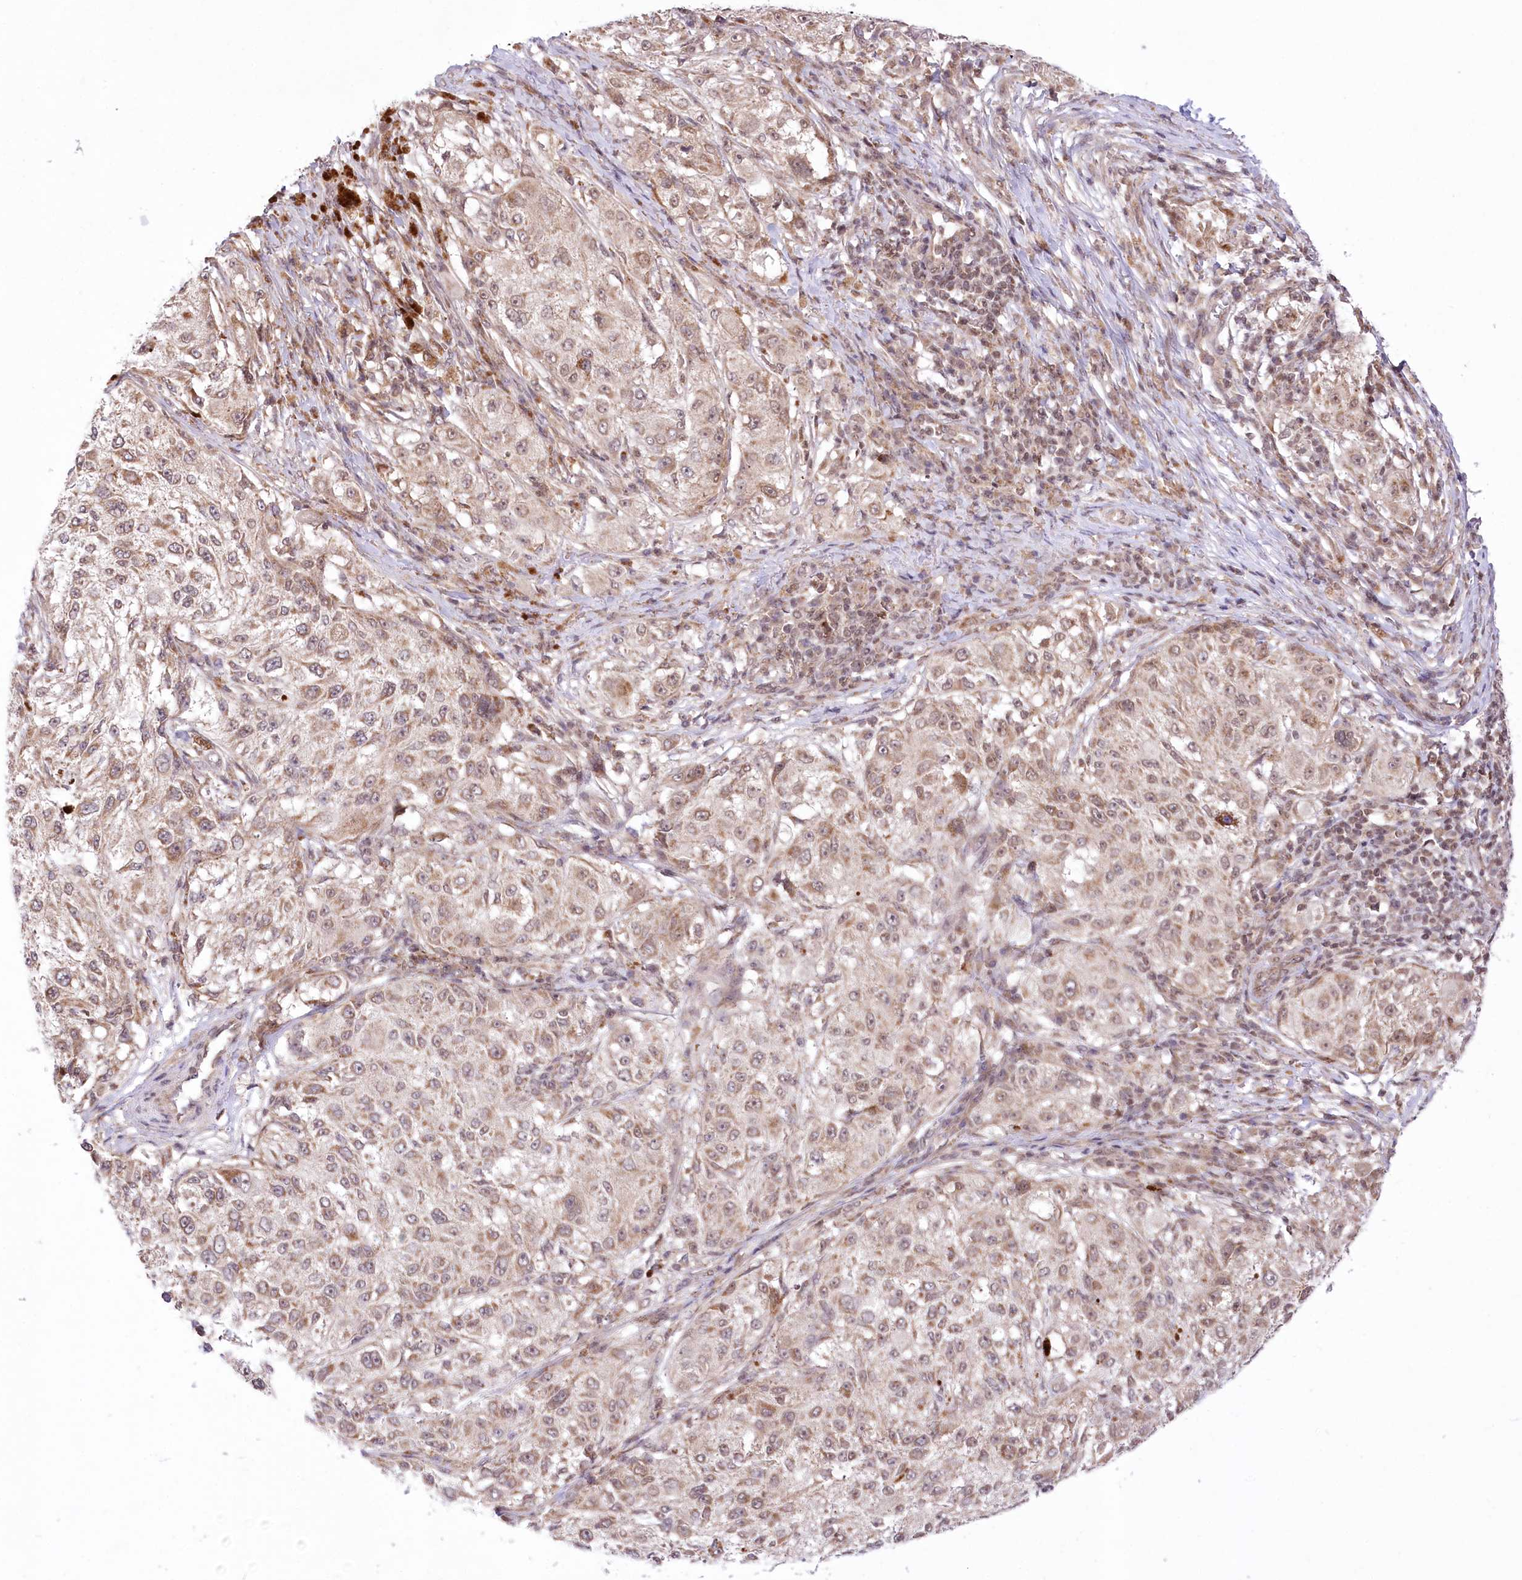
{"staining": {"intensity": "weak", "quantity": "25%-75%", "location": "cytoplasmic/membranous"}, "tissue": "melanoma", "cell_type": "Tumor cells", "image_type": "cancer", "snomed": [{"axis": "morphology", "description": "Necrosis, NOS"}, {"axis": "morphology", "description": "Malignant melanoma, NOS"}, {"axis": "topography", "description": "Skin"}], "caption": "Immunohistochemistry (IHC) (DAB) staining of human melanoma demonstrates weak cytoplasmic/membranous protein positivity in approximately 25%-75% of tumor cells. The protein is stained brown, and the nuclei are stained in blue (DAB (3,3'-diaminobenzidine) IHC with brightfield microscopy, high magnification).", "gene": "ZMAT2", "patient": {"sex": "female", "age": 87}}